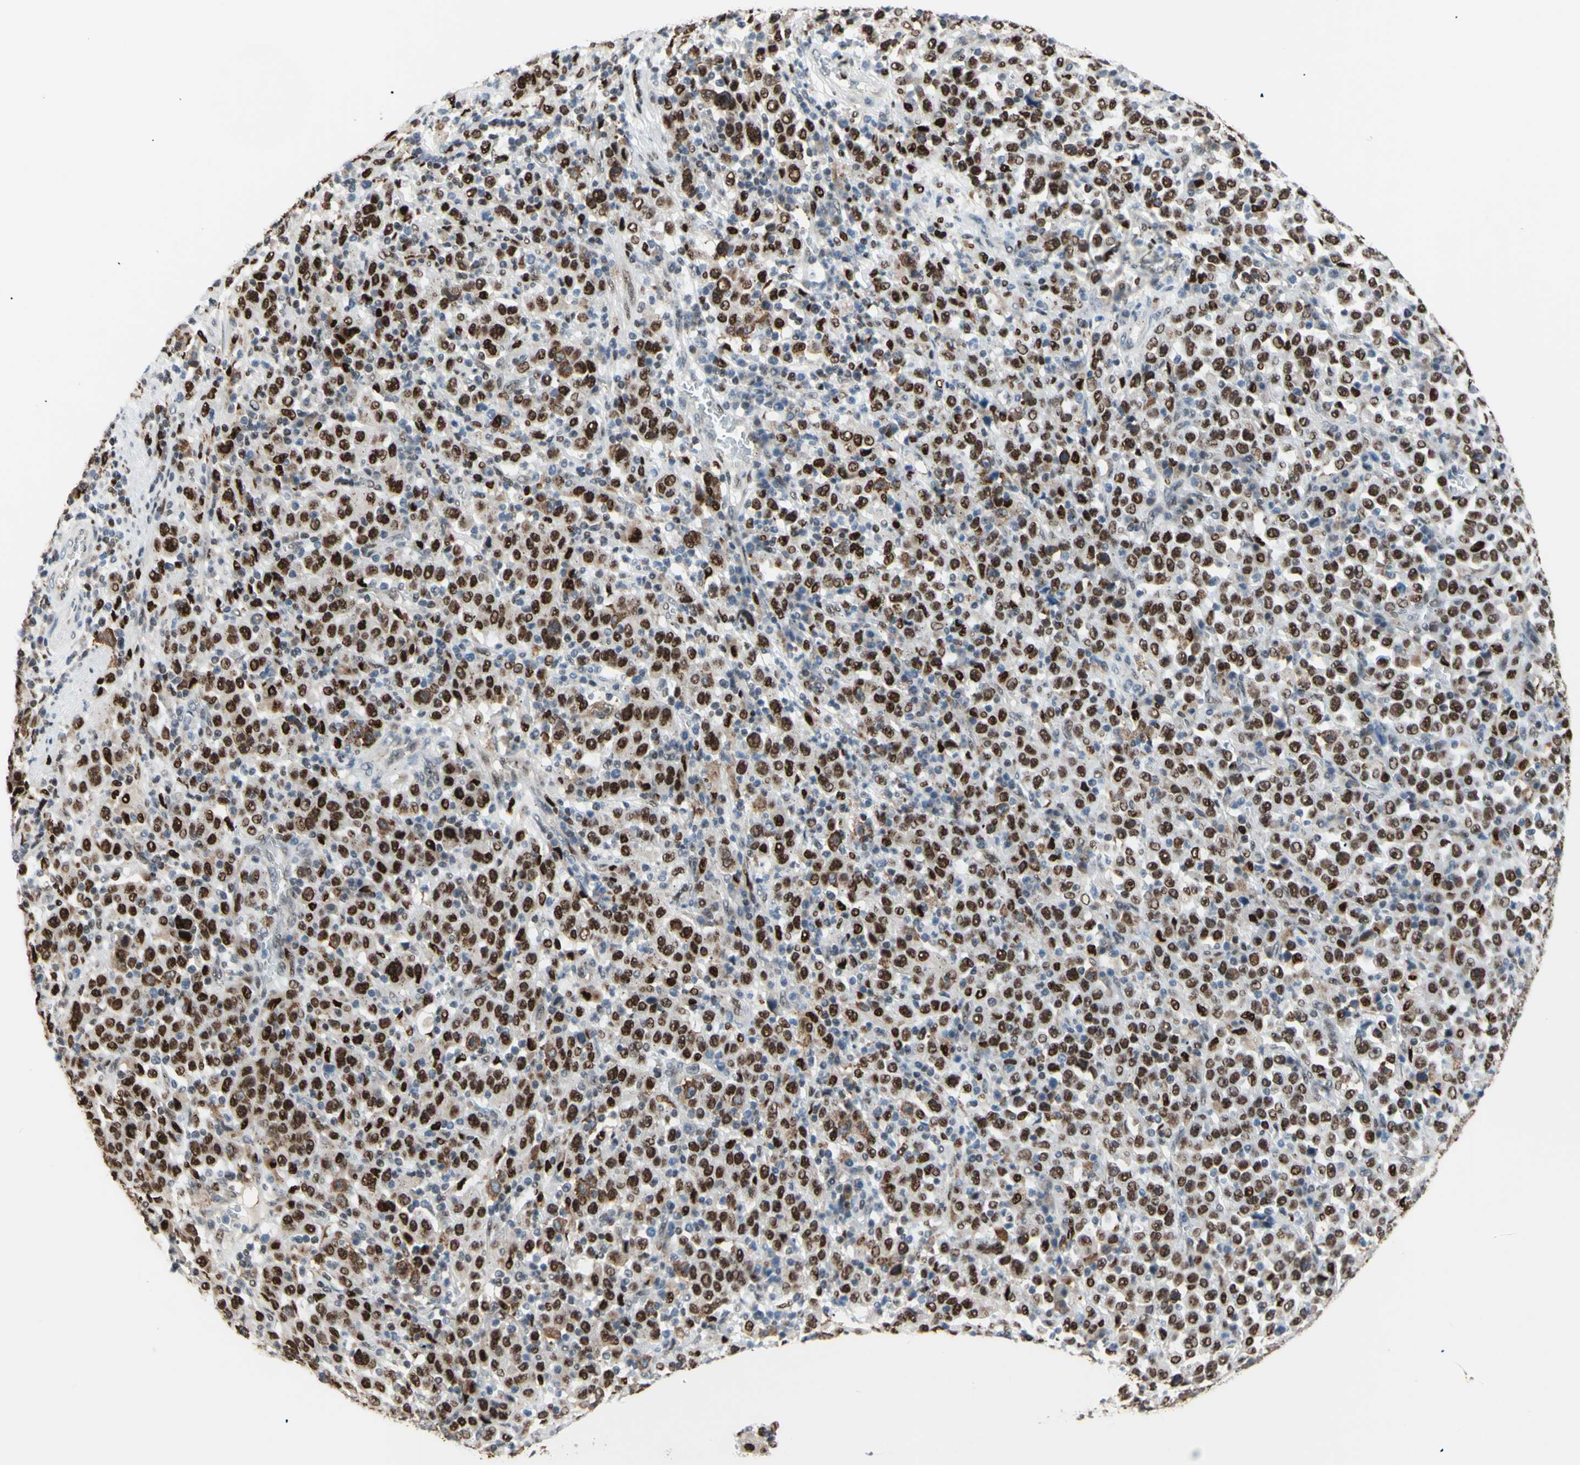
{"staining": {"intensity": "strong", "quantity": ">75%", "location": "nuclear"}, "tissue": "stomach cancer", "cell_type": "Tumor cells", "image_type": "cancer", "snomed": [{"axis": "morphology", "description": "Normal tissue, NOS"}, {"axis": "morphology", "description": "Adenocarcinoma, NOS"}, {"axis": "topography", "description": "Stomach, upper"}, {"axis": "topography", "description": "Stomach"}], "caption": "Immunohistochemical staining of human stomach cancer (adenocarcinoma) shows high levels of strong nuclear protein staining in approximately >75% of tumor cells. (Stains: DAB in brown, nuclei in blue, Microscopy: brightfield microscopy at high magnification).", "gene": "EED", "patient": {"sex": "male", "age": 59}}